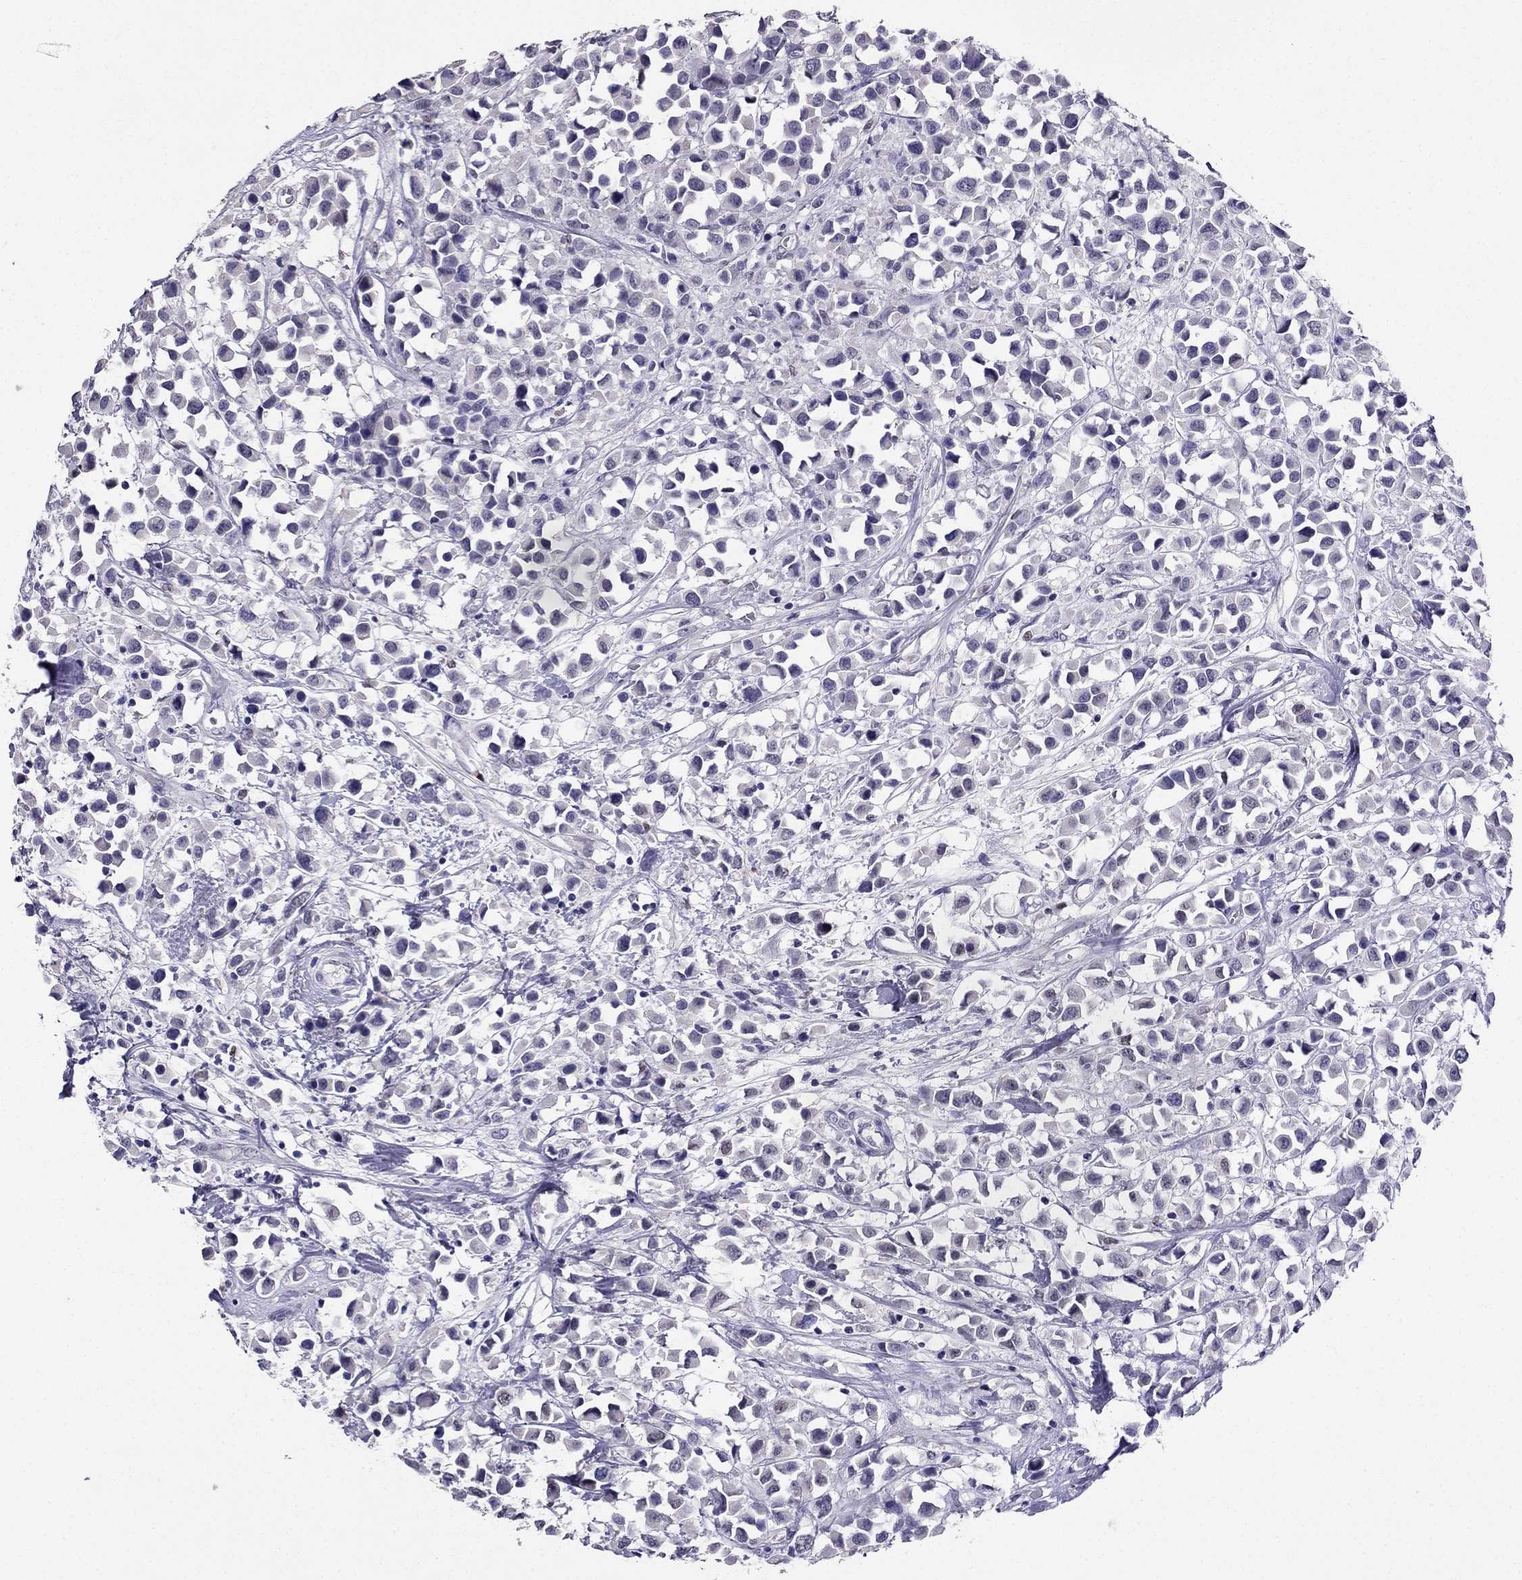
{"staining": {"intensity": "negative", "quantity": "none", "location": "none"}, "tissue": "breast cancer", "cell_type": "Tumor cells", "image_type": "cancer", "snomed": [{"axis": "morphology", "description": "Duct carcinoma"}, {"axis": "topography", "description": "Breast"}], "caption": "A high-resolution micrograph shows immunohistochemistry (IHC) staining of breast cancer (intraductal carcinoma), which demonstrates no significant staining in tumor cells.", "gene": "ARID3A", "patient": {"sex": "female", "age": 61}}